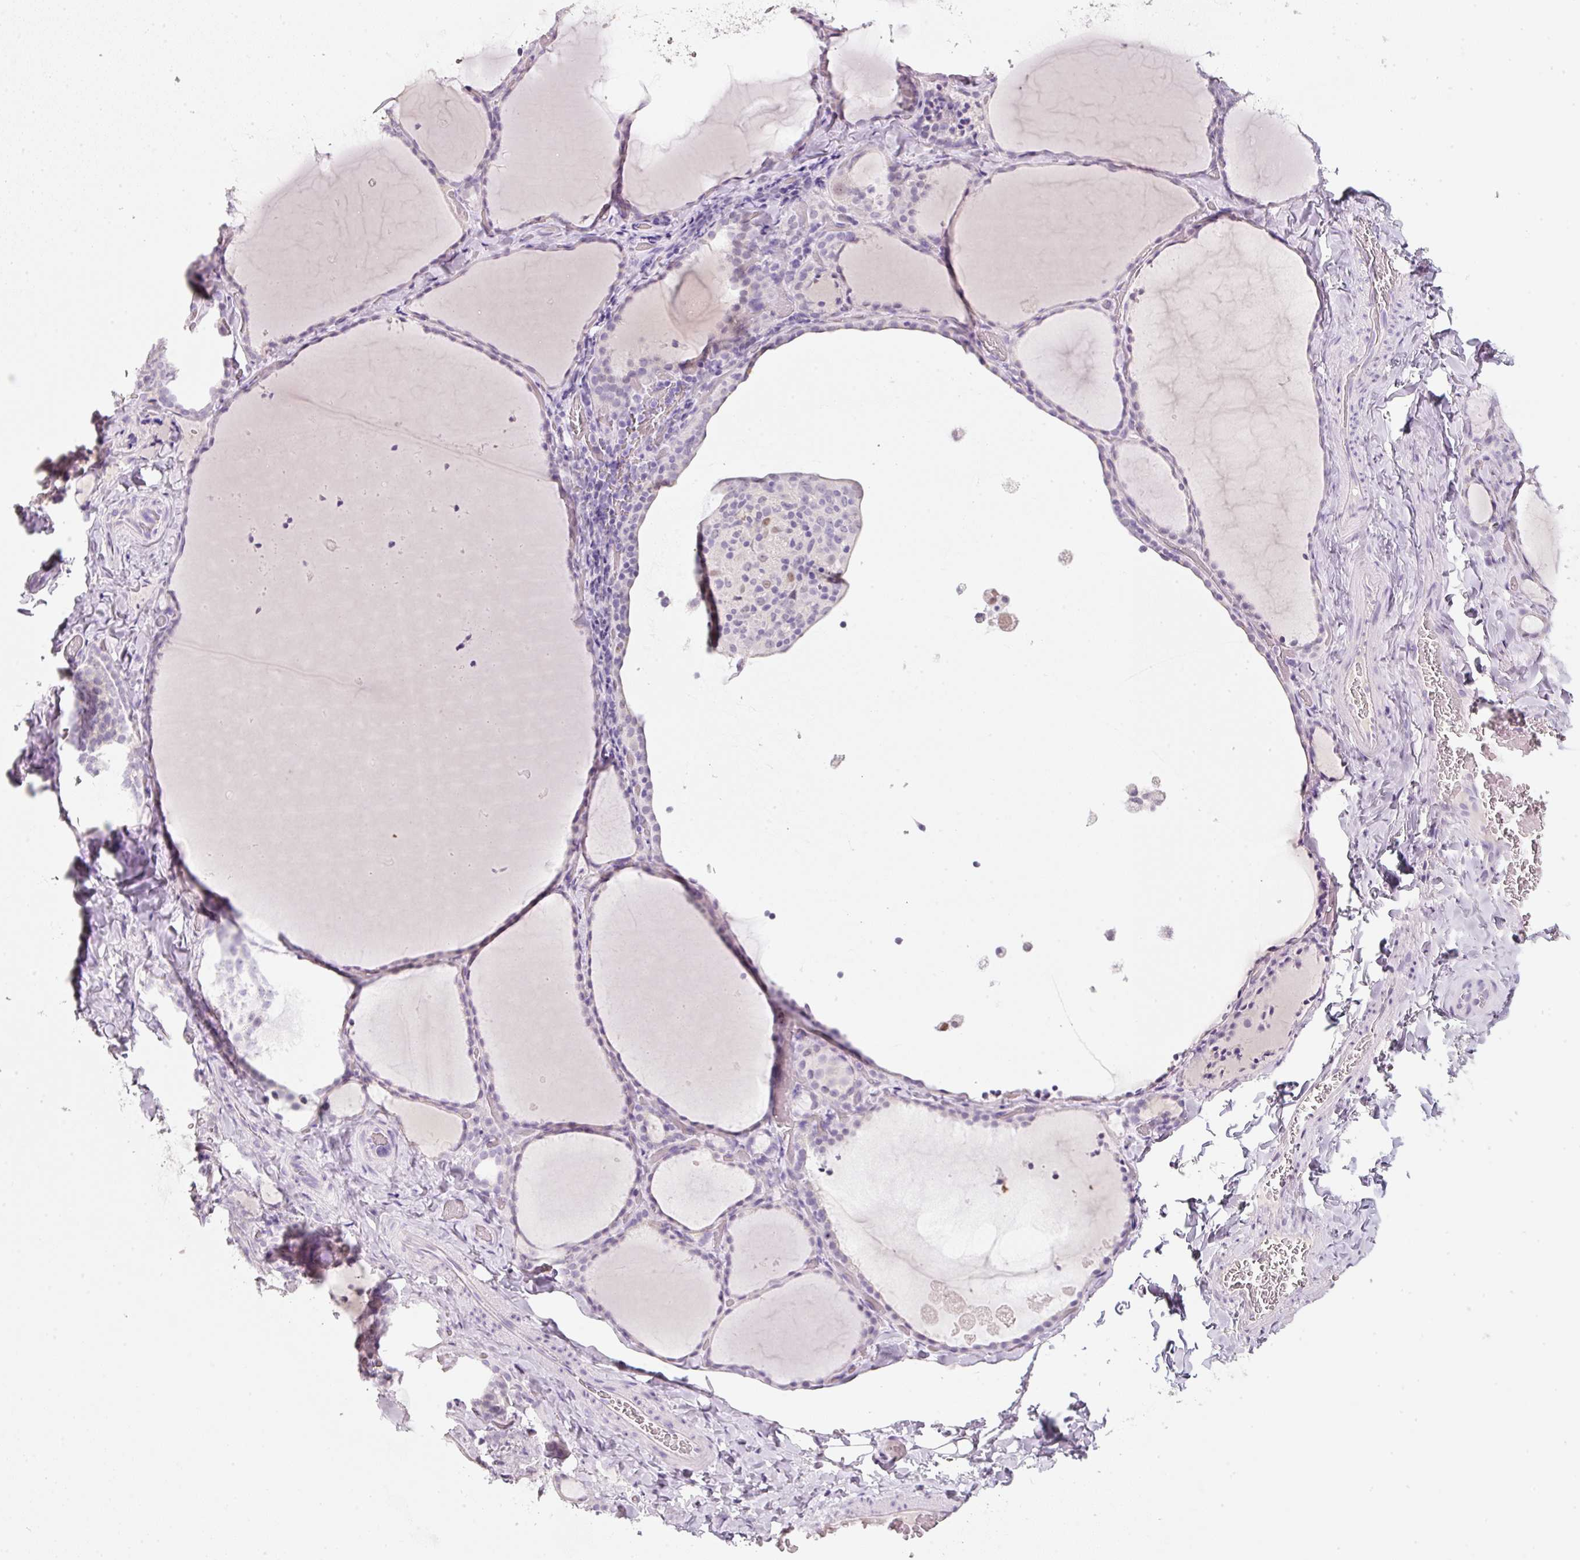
{"staining": {"intensity": "negative", "quantity": "none", "location": "none"}, "tissue": "thyroid gland", "cell_type": "Glandular cells", "image_type": "normal", "snomed": [{"axis": "morphology", "description": "Normal tissue, NOS"}, {"axis": "topography", "description": "Thyroid gland"}], "caption": "Protein analysis of unremarkable thyroid gland demonstrates no significant expression in glandular cells. (DAB immunohistochemistry (IHC), high magnification).", "gene": "ENSG00000206549", "patient": {"sex": "female", "age": 22}}